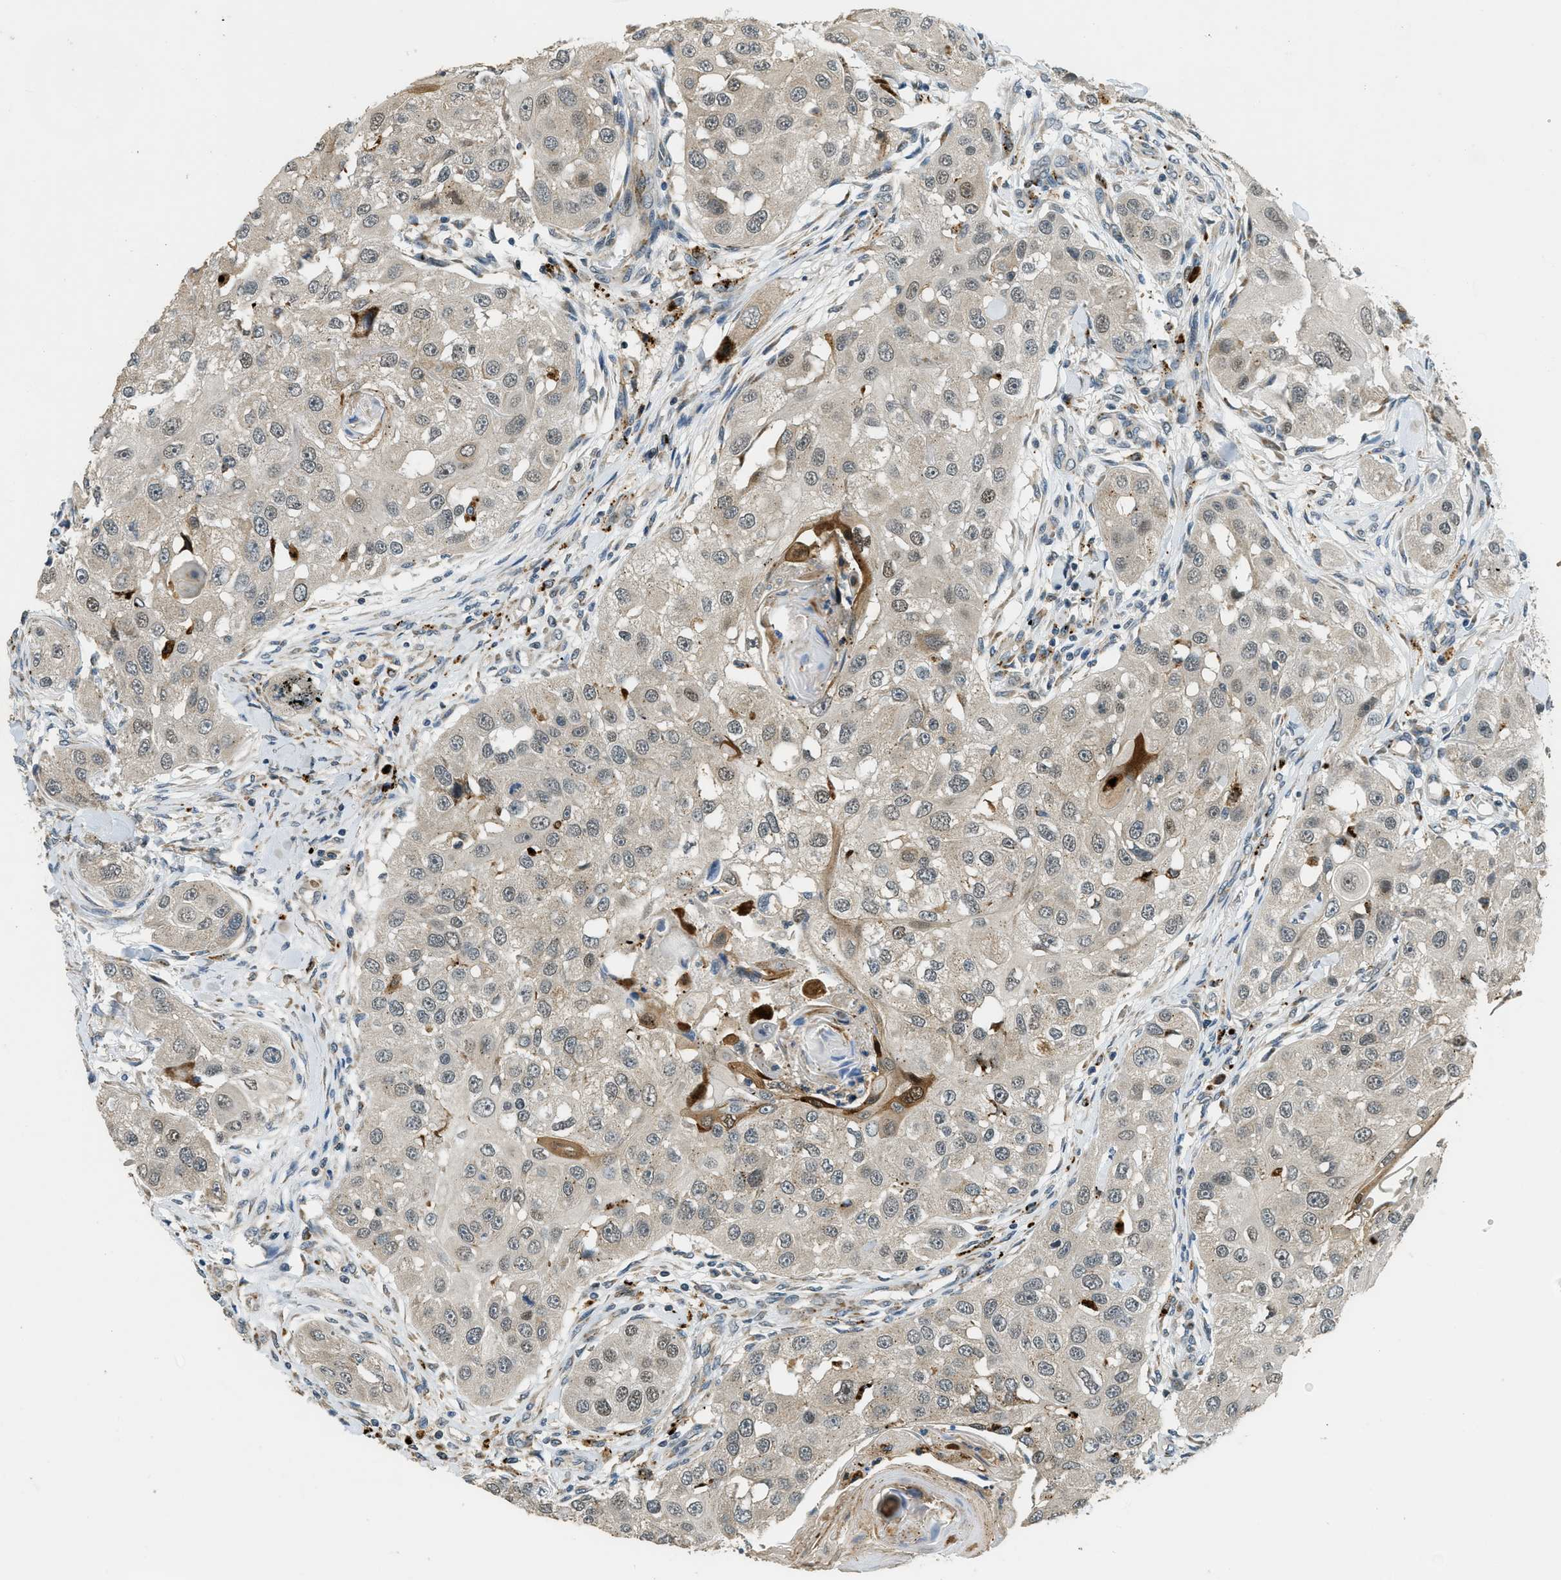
{"staining": {"intensity": "weak", "quantity": "<25%", "location": "cytoplasmic/membranous"}, "tissue": "head and neck cancer", "cell_type": "Tumor cells", "image_type": "cancer", "snomed": [{"axis": "morphology", "description": "Normal tissue, NOS"}, {"axis": "morphology", "description": "Squamous cell carcinoma, NOS"}, {"axis": "topography", "description": "Skeletal muscle"}, {"axis": "topography", "description": "Head-Neck"}], "caption": "An immunohistochemistry image of squamous cell carcinoma (head and neck) is shown. There is no staining in tumor cells of squamous cell carcinoma (head and neck).", "gene": "HERC2", "patient": {"sex": "male", "age": 51}}